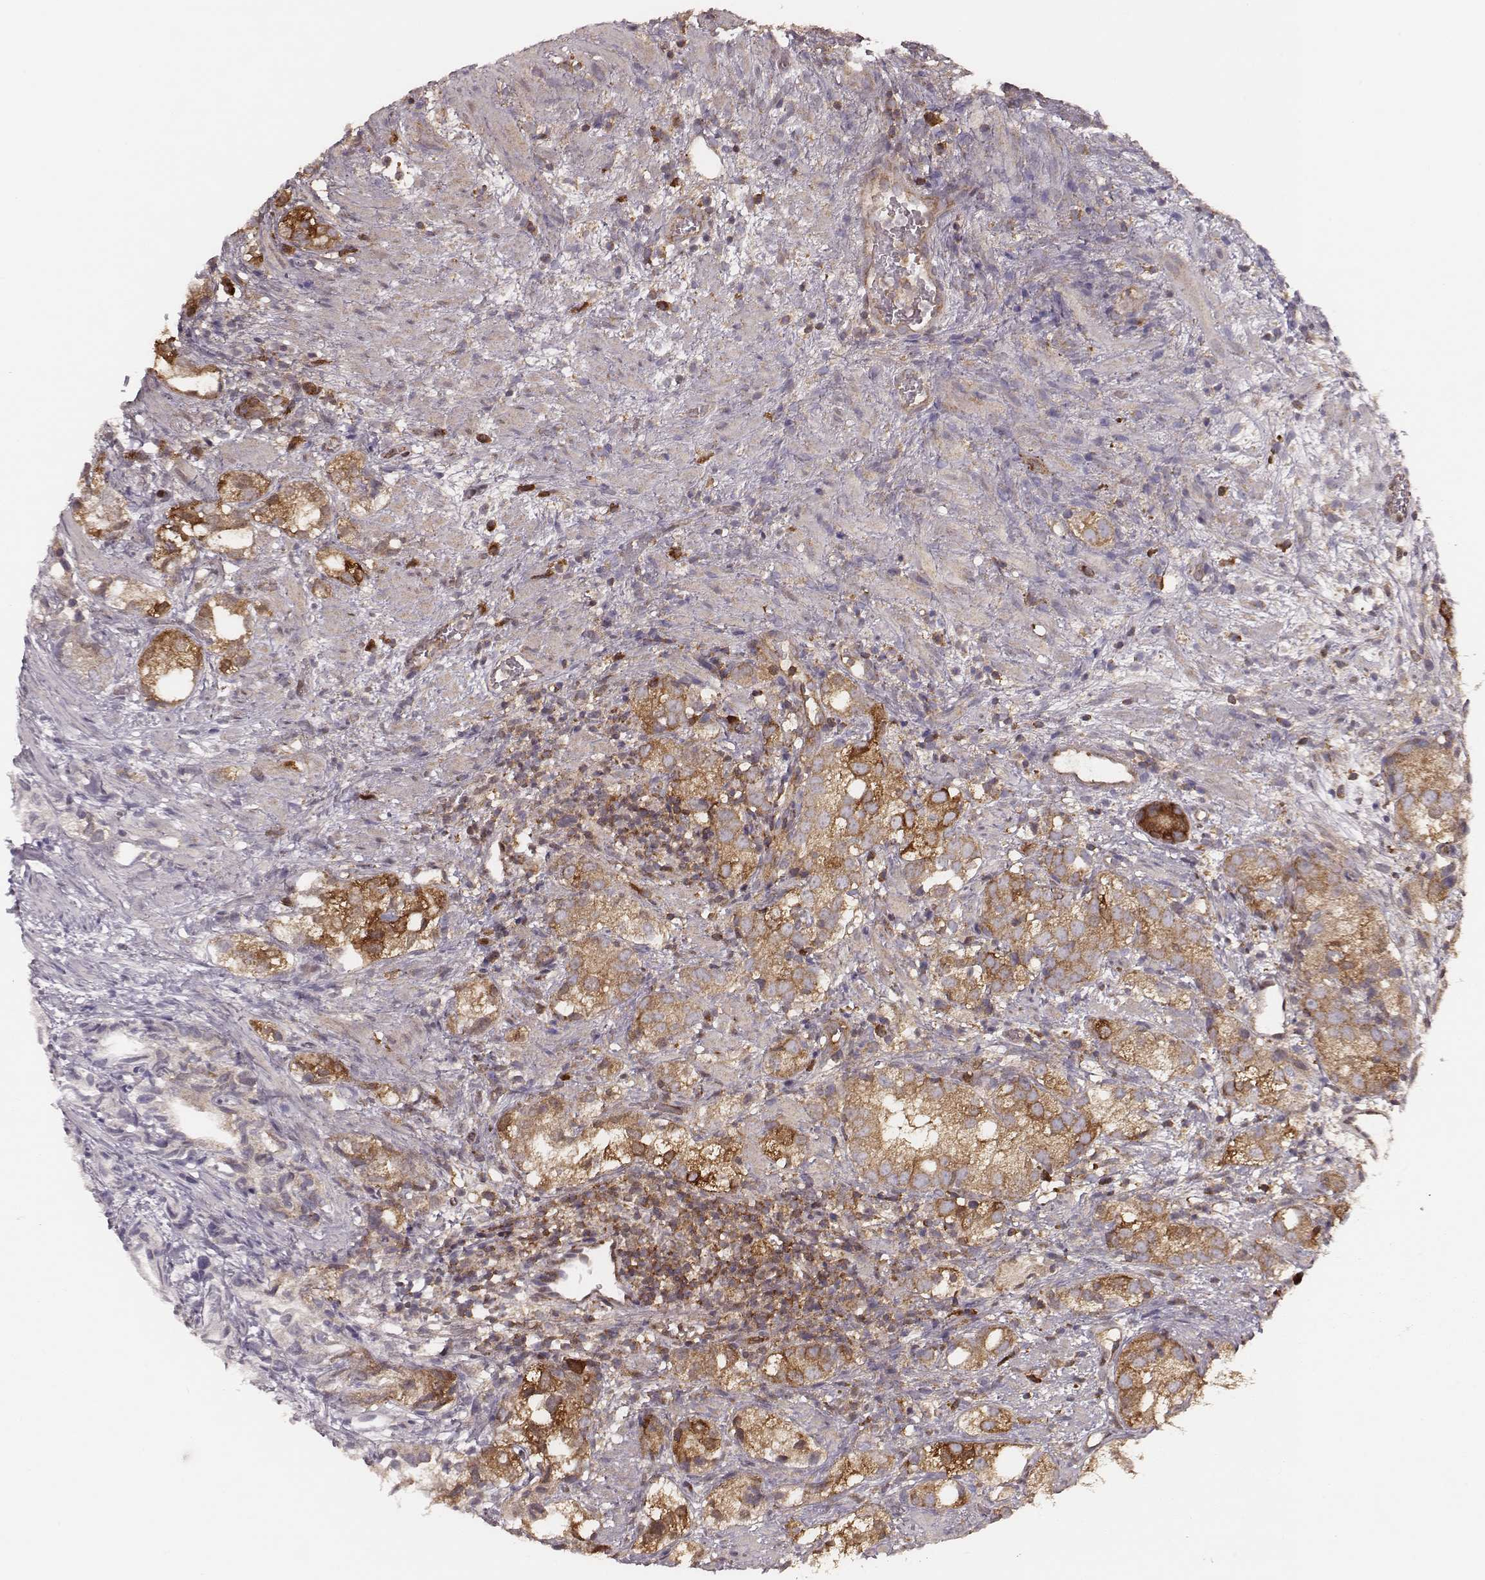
{"staining": {"intensity": "strong", "quantity": ">75%", "location": "cytoplasmic/membranous"}, "tissue": "prostate cancer", "cell_type": "Tumor cells", "image_type": "cancer", "snomed": [{"axis": "morphology", "description": "Adenocarcinoma, High grade"}, {"axis": "topography", "description": "Prostate"}], "caption": "The photomicrograph shows staining of high-grade adenocarcinoma (prostate), revealing strong cytoplasmic/membranous protein positivity (brown color) within tumor cells. The staining was performed using DAB (3,3'-diaminobenzidine), with brown indicating positive protein expression. Nuclei are stained blue with hematoxylin.", "gene": "CARS1", "patient": {"sex": "male", "age": 82}}